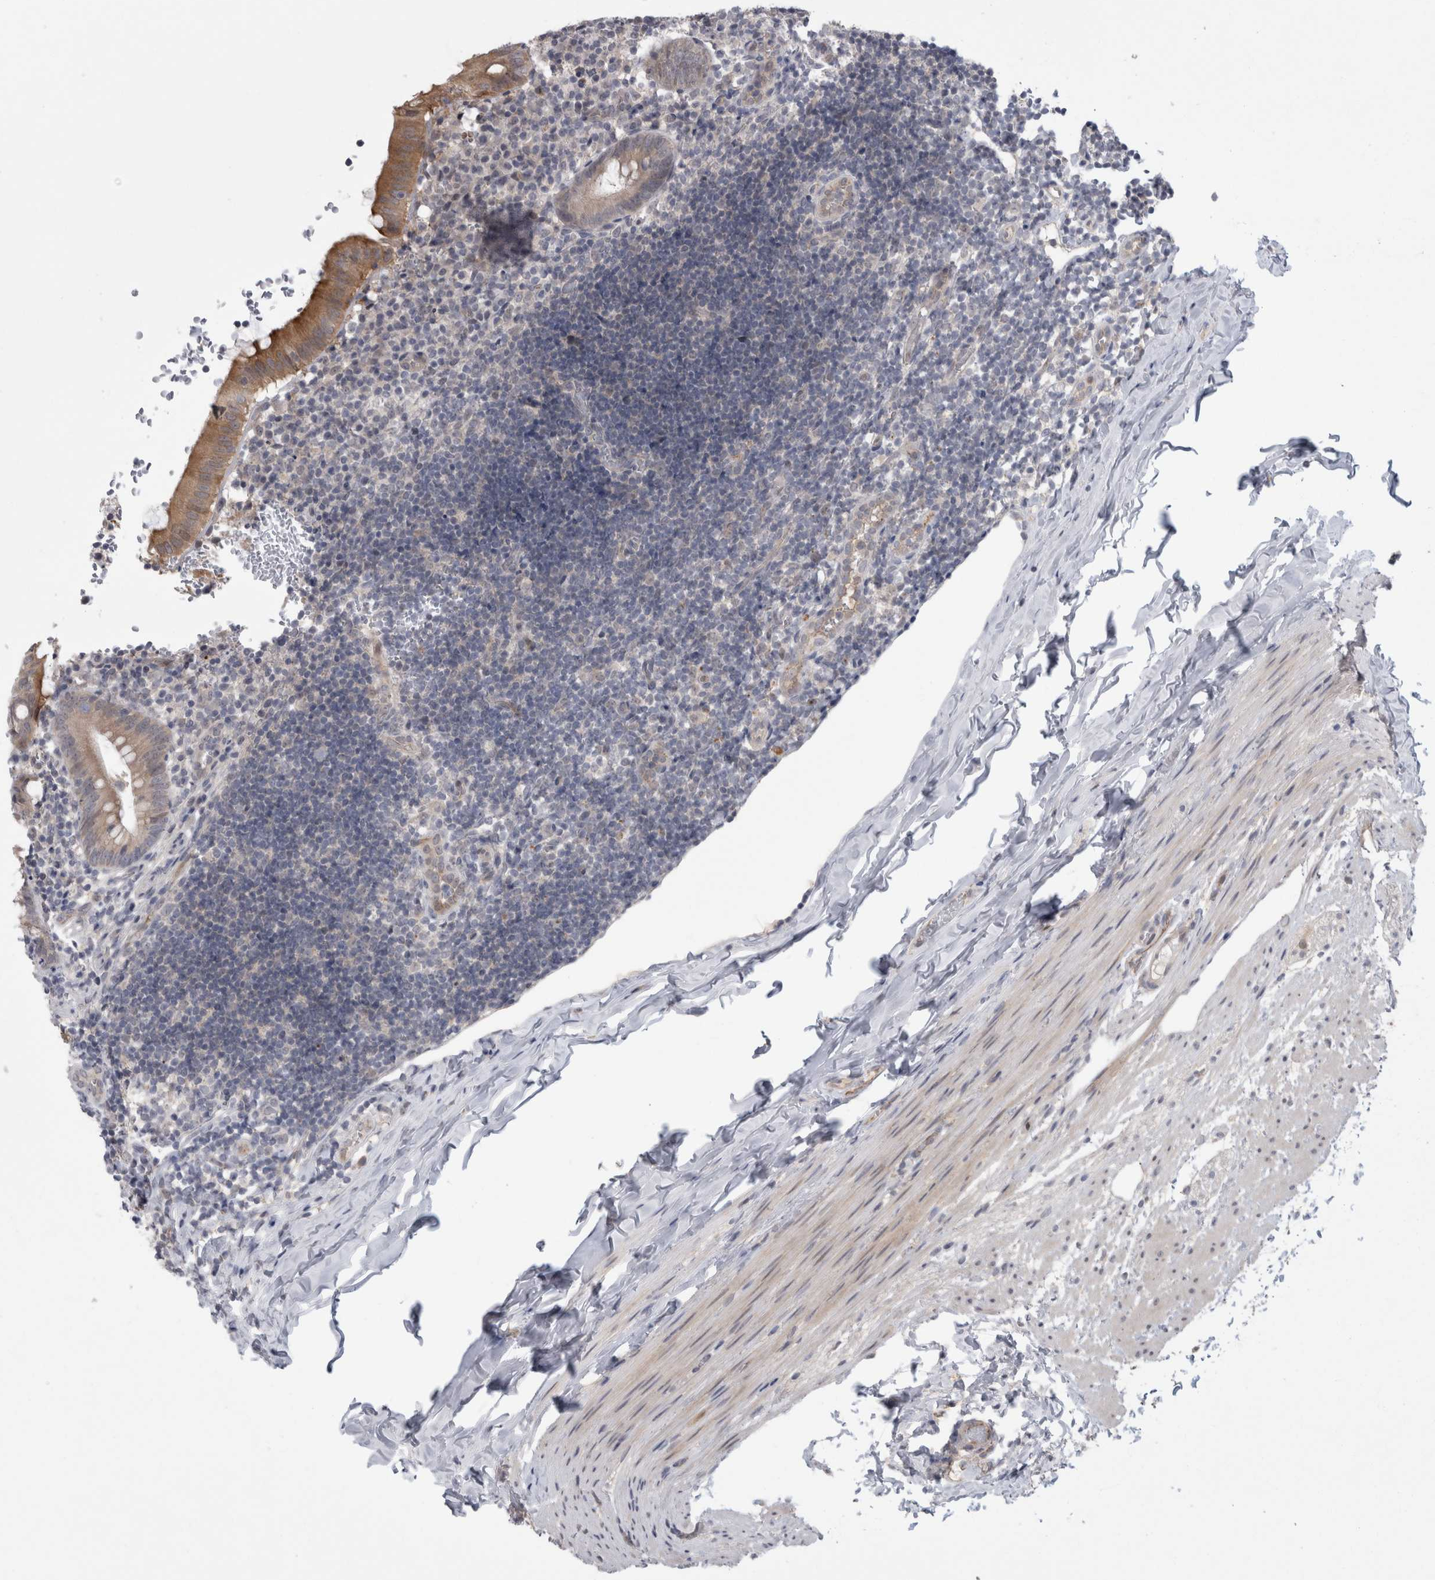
{"staining": {"intensity": "strong", "quantity": "25%-75%", "location": "cytoplasmic/membranous"}, "tissue": "appendix", "cell_type": "Glandular cells", "image_type": "normal", "snomed": [{"axis": "morphology", "description": "Normal tissue, NOS"}, {"axis": "topography", "description": "Appendix"}], "caption": "Glandular cells exhibit high levels of strong cytoplasmic/membranous positivity in approximately 25%-75% of cells in normal human appendix. (IHC, brightfield microscopy, high magnification).", "gene": "MTBP", "patient": {"sex": "male", "age": 8}}